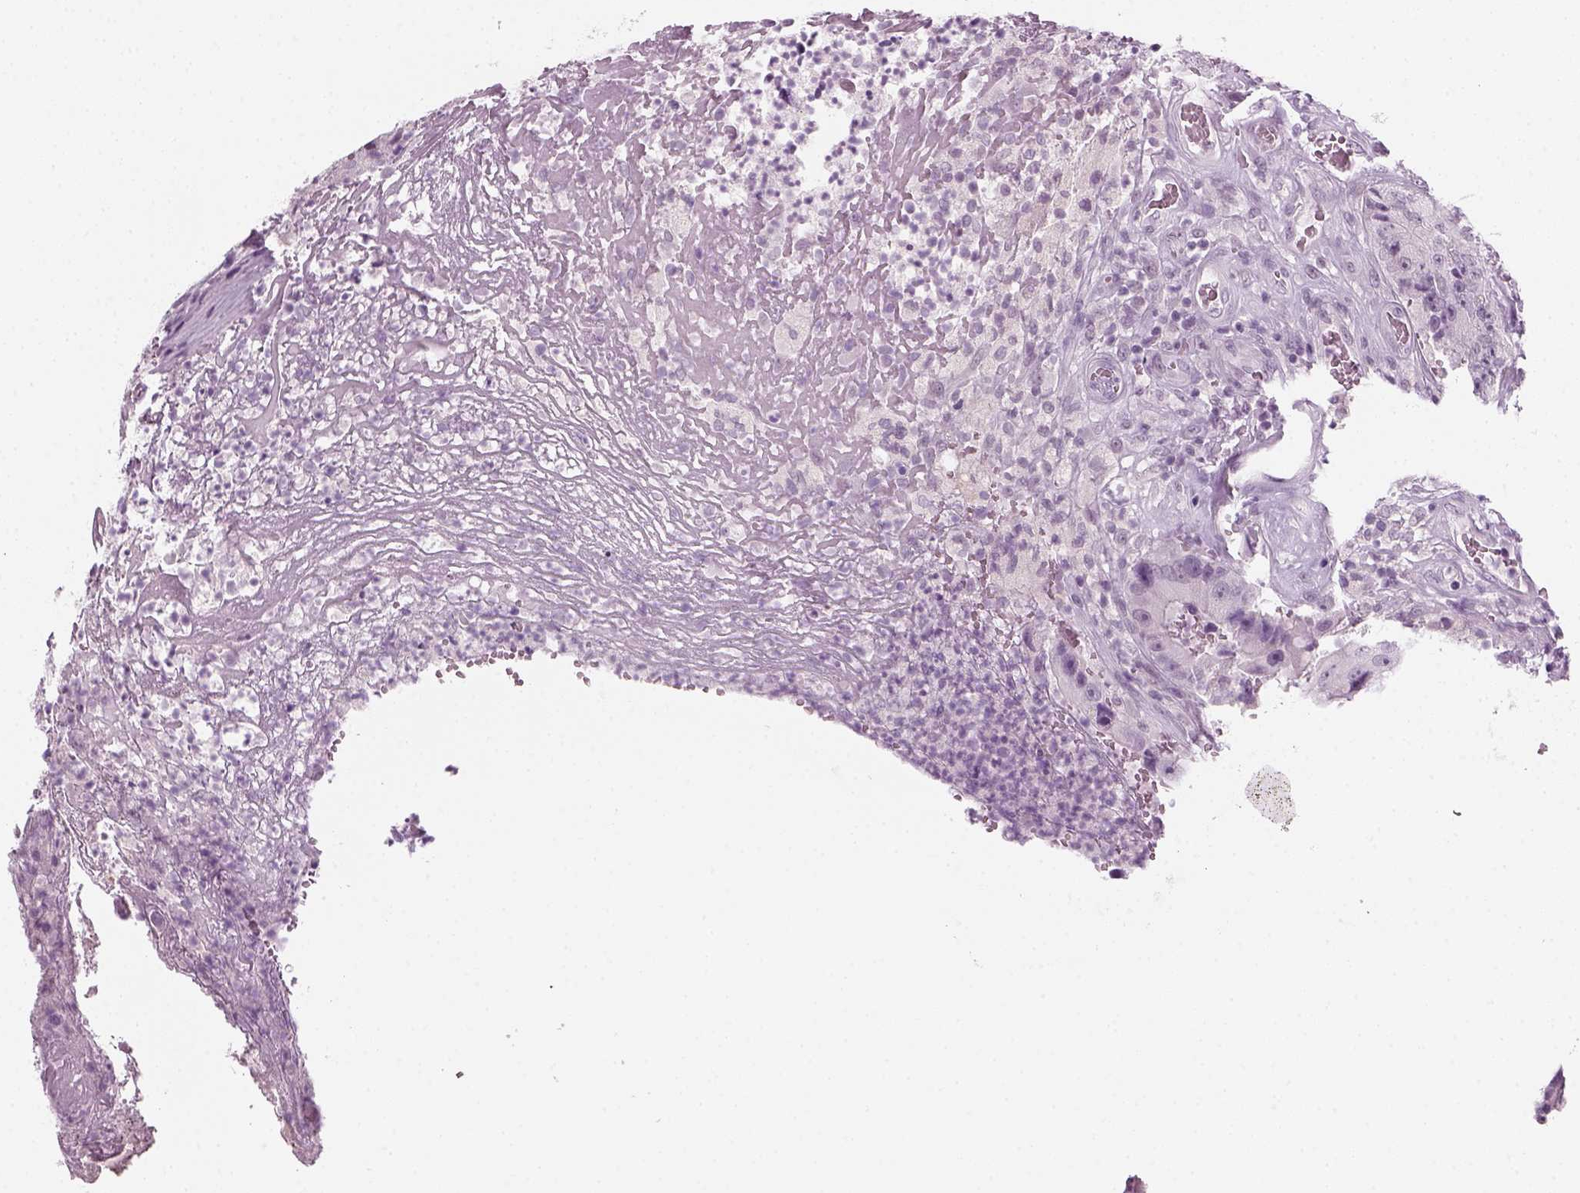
{"staining": {"intensity": "negative", "quantity": "none", "location": "none"}, "tissue": "colorectal cancer", "cell_type": "Tumor cells", "image_type": "cancer", "snomed": [{"axis": "morphology", "description": "Adenocarcinoma, NOS"}, {"axis": "topography", "description": "Colon"}], "caption": "High magnification brightfield microscopy of colorectal adenocarcinoma stained with DAB (brown) and counterstained with hematoxylin (blue): tumor cells show no significant expression. (DAB (3,3'-diaminobenzidine) immunohistochemistry (IHC) with hematoxylin counter stain).", "gene": "KRT75", "patient": {"sex": "female", "age": 86}}